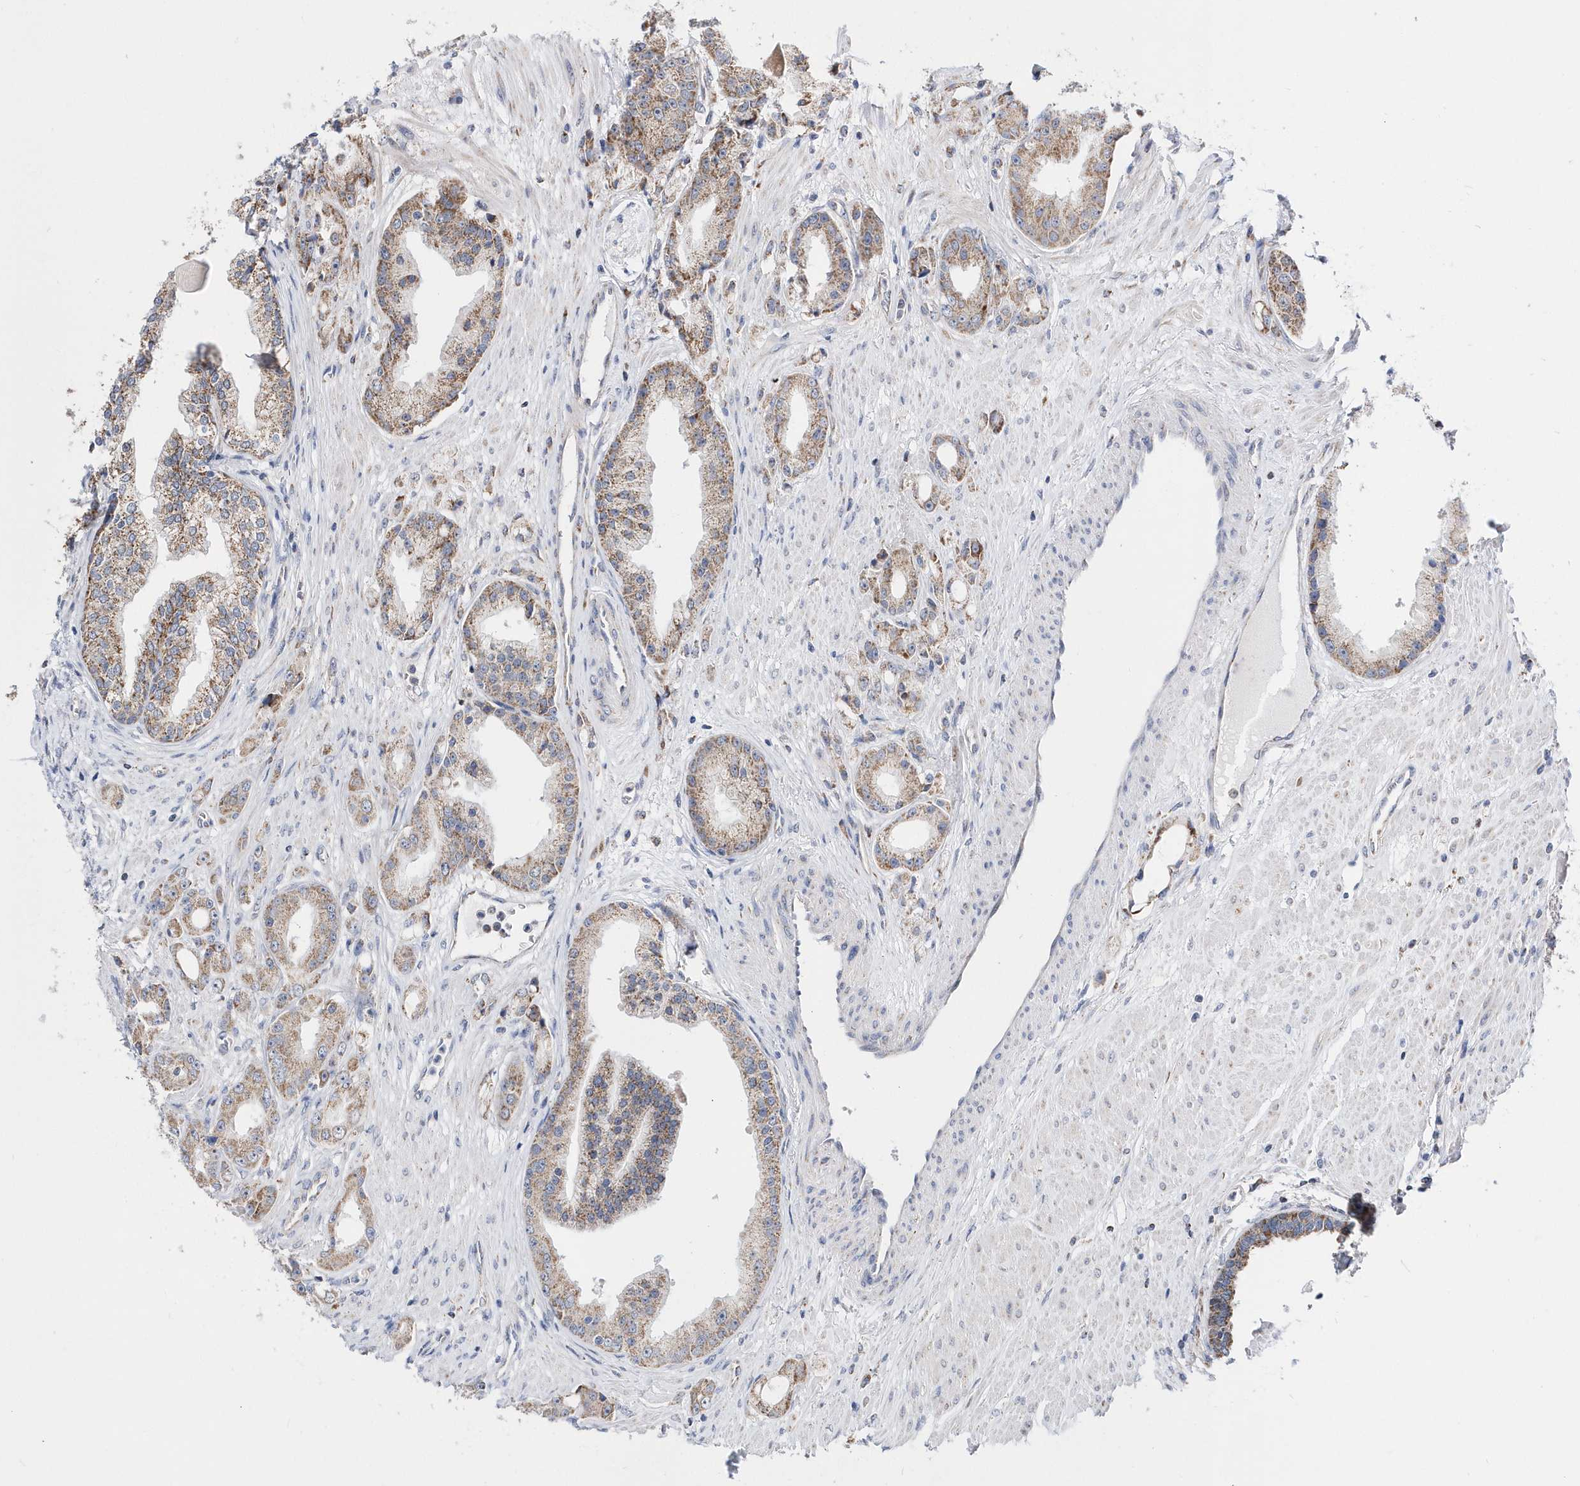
{"staining": {"intensity": "moderate", "quantity": ">75%", "location": "cytoplasmic/membranous"}, "tissue": "prostate cancer", "cell_type": "Tumor cells", "image_type": "cancer", "snomed": [{"axis": "morphology", "description": "Adenocarcinoma, Low grade"}, {"axis": "topography", "description": "Prostate"}], "caption": "Immunohistochemistry micrograph of human prostate low-grade adenocarcinoma stained for a protein (brown), which displays medium levels of moderate cytoplasmic/membranous expression in approximately >75% of tumor cells.", "gene": "SPATA5", "patient": {"sex": "male", "age": 67}}